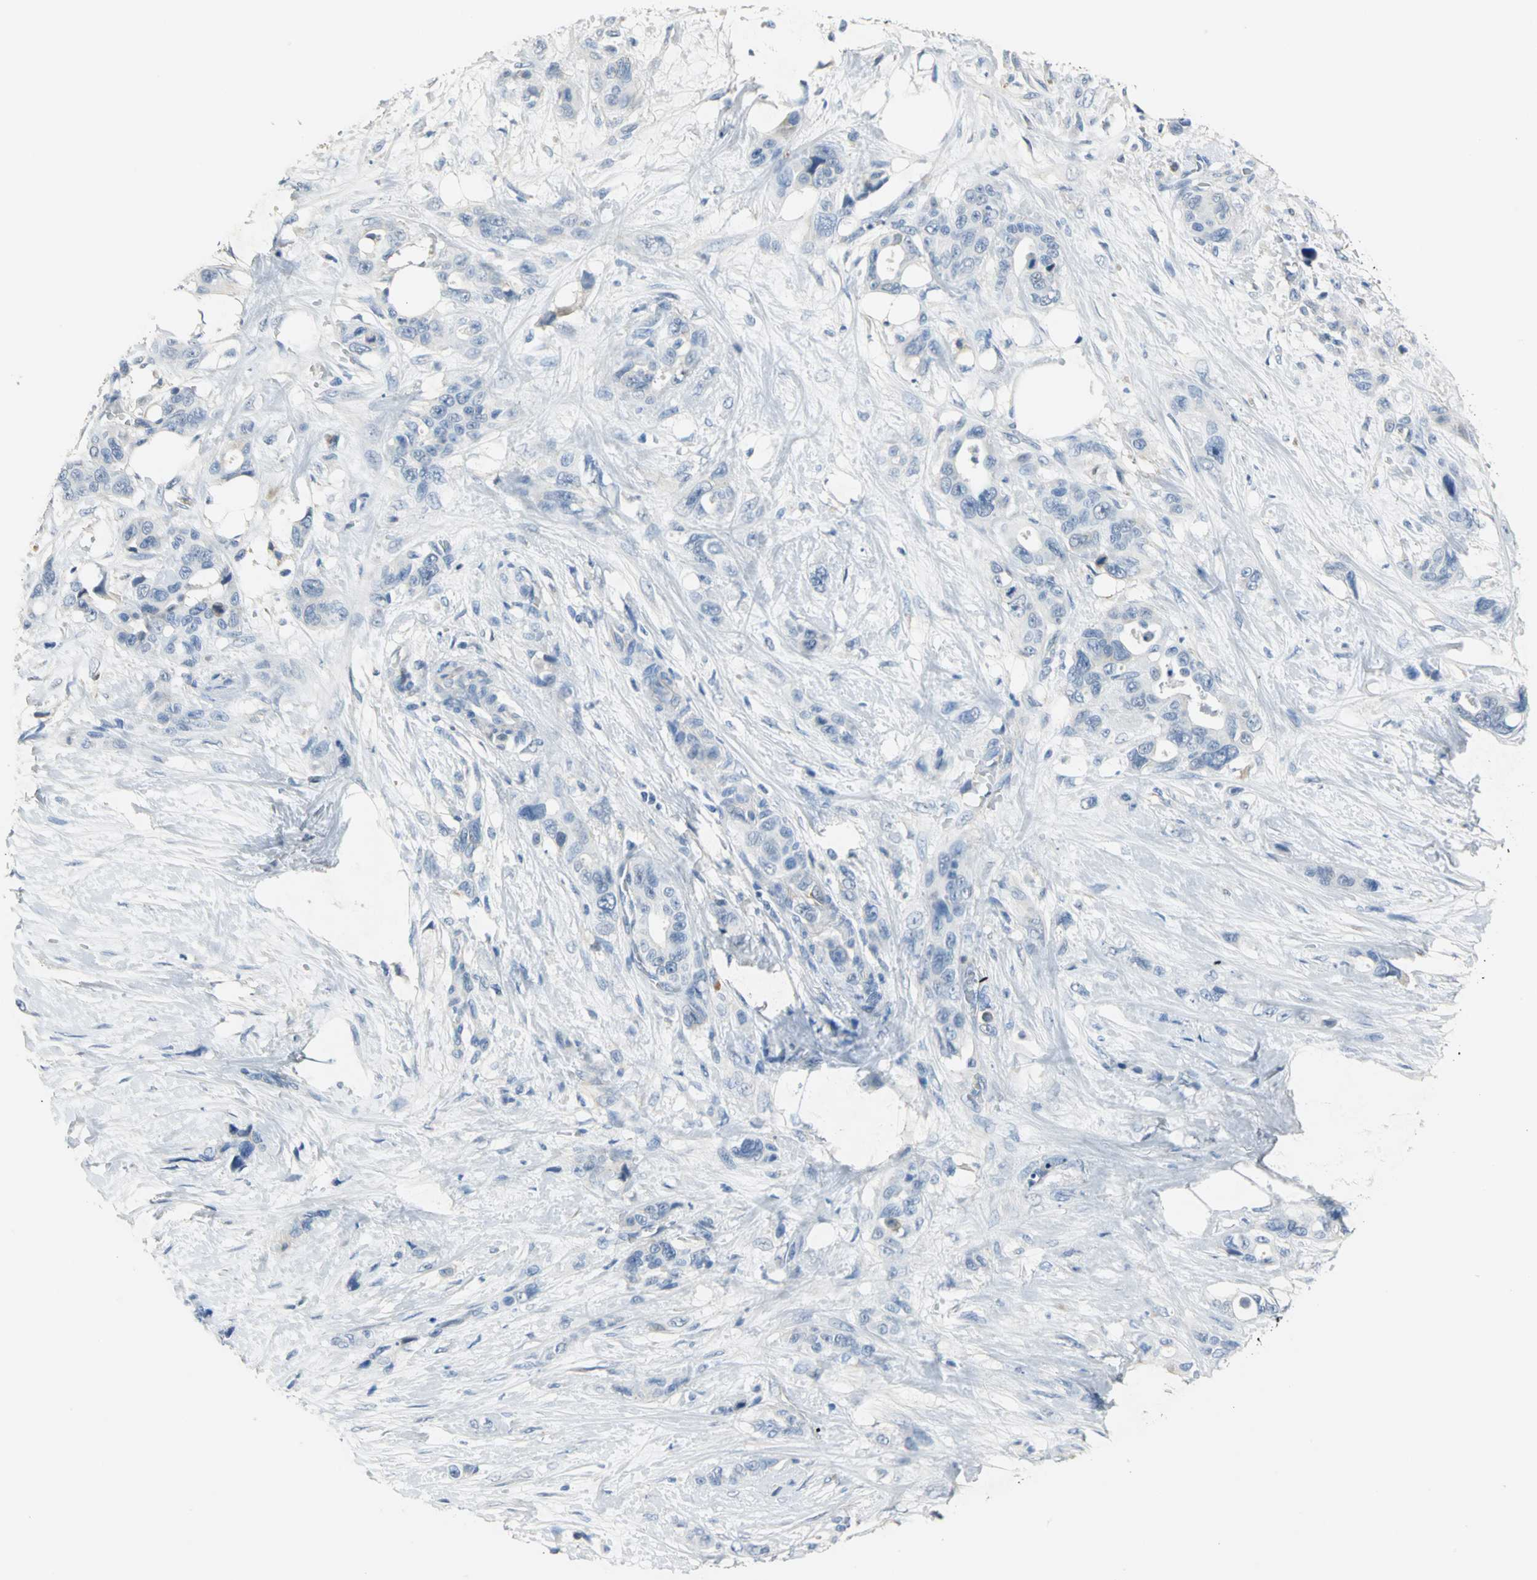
{"staining": {"intensity": "negative", "quantity": "none", "location": "none"}, "tissue": "pancreatic cancer", "cell_type": "Tumor cells", "image_type": "cancer", "snomed": [{"axis": "morphology", "description": "Adenocarcinoma, NOS"}, {"axis": "topography", "description": "Pancreas"}], "caption": "DAB immunohistochemical staining of pancreatic cancer demonstrates no significant expression in tumor cells.", "gene": "GYG2", "patient": {"sex": "male", "age": 46}}